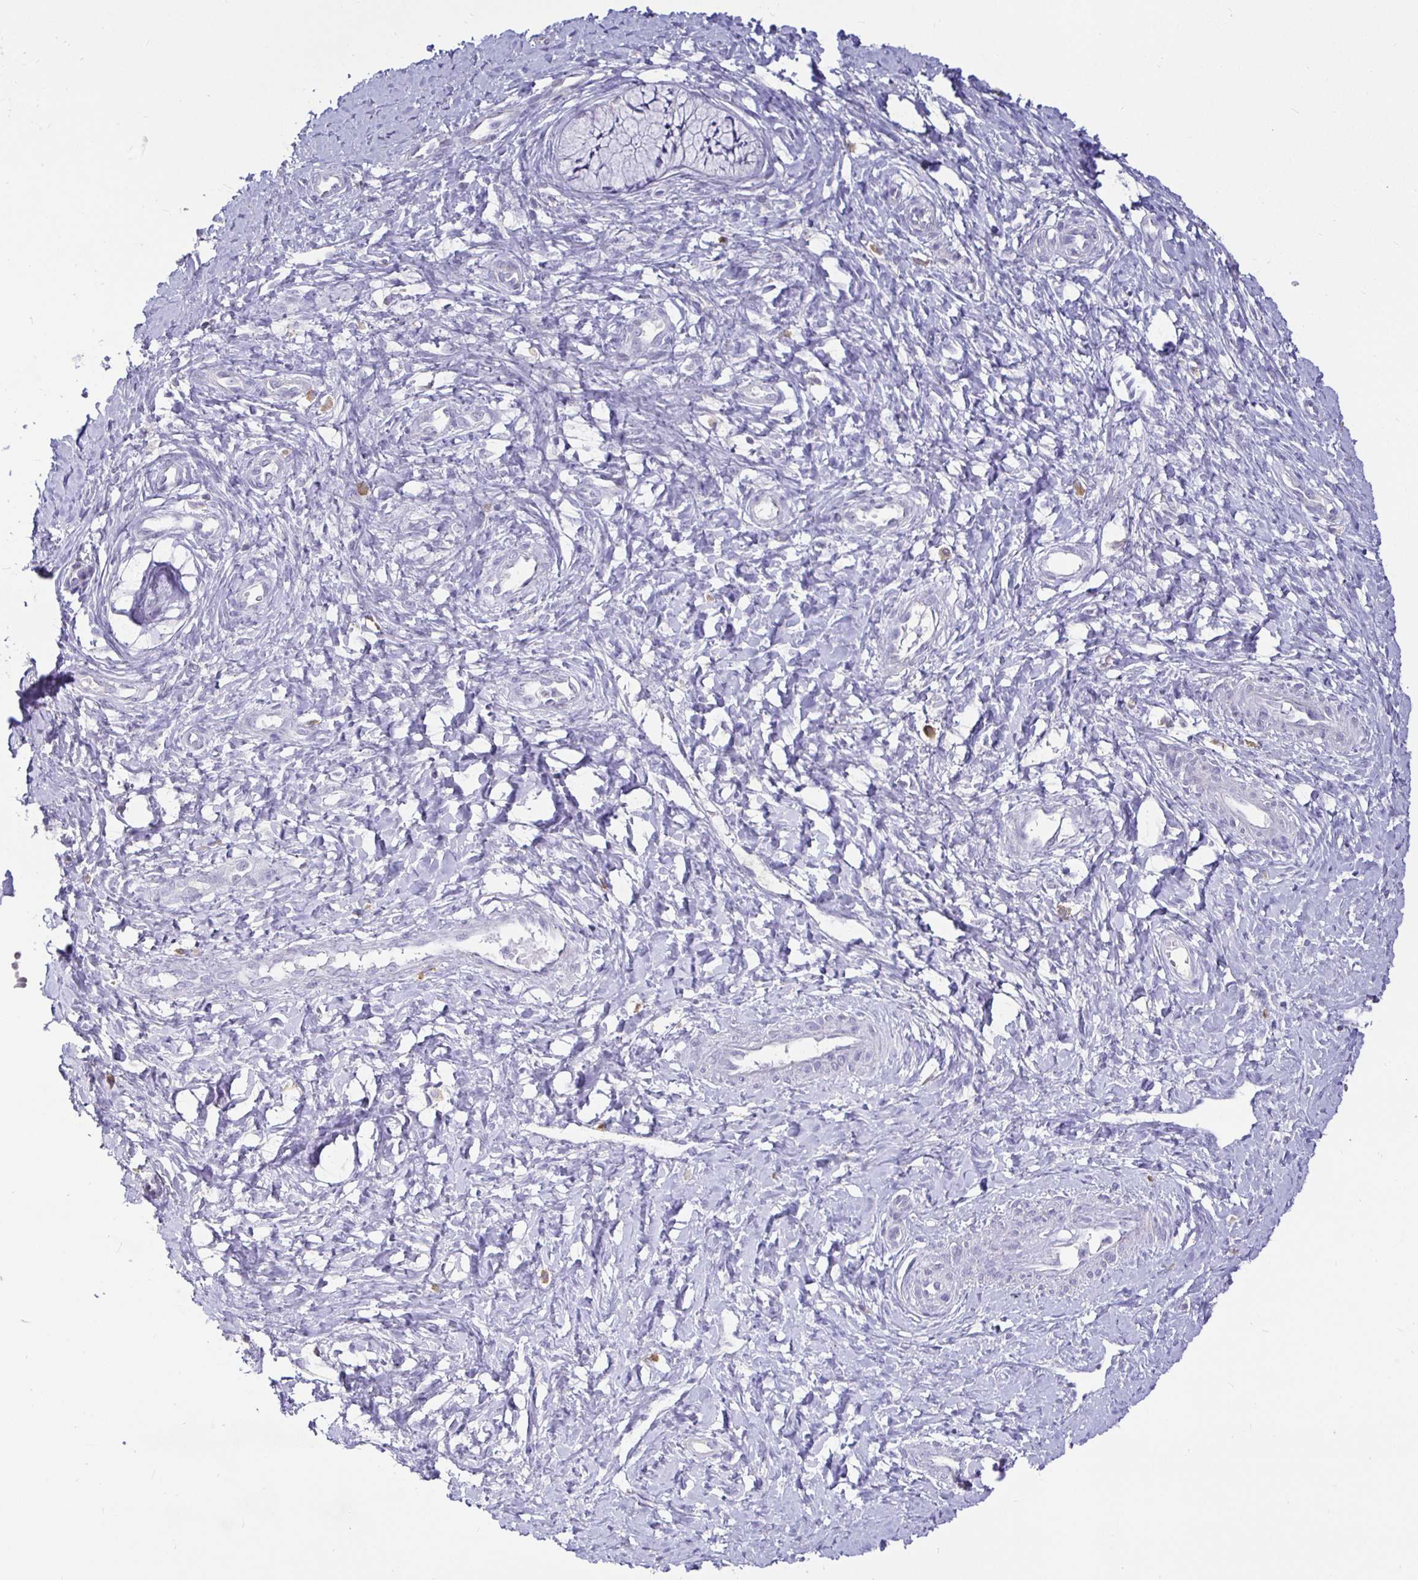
{"staining": {"intensity": "negative", "quantity": "none", "location": "none"}, "tissue": "cervix", "cell_type": "Glandular cells", "image_type": "normal", "snomed": [{"axis": "morphology", "description": "Normal tissue, NOS"}, {"axis": "topography", "description": "Cervix"}], "caption": "This is an IHC histopathology image of benign human cervix. There is no staining in glandular cells.", "gene": "EZHIP", "patient": {"sex": "female", "age": 37}}